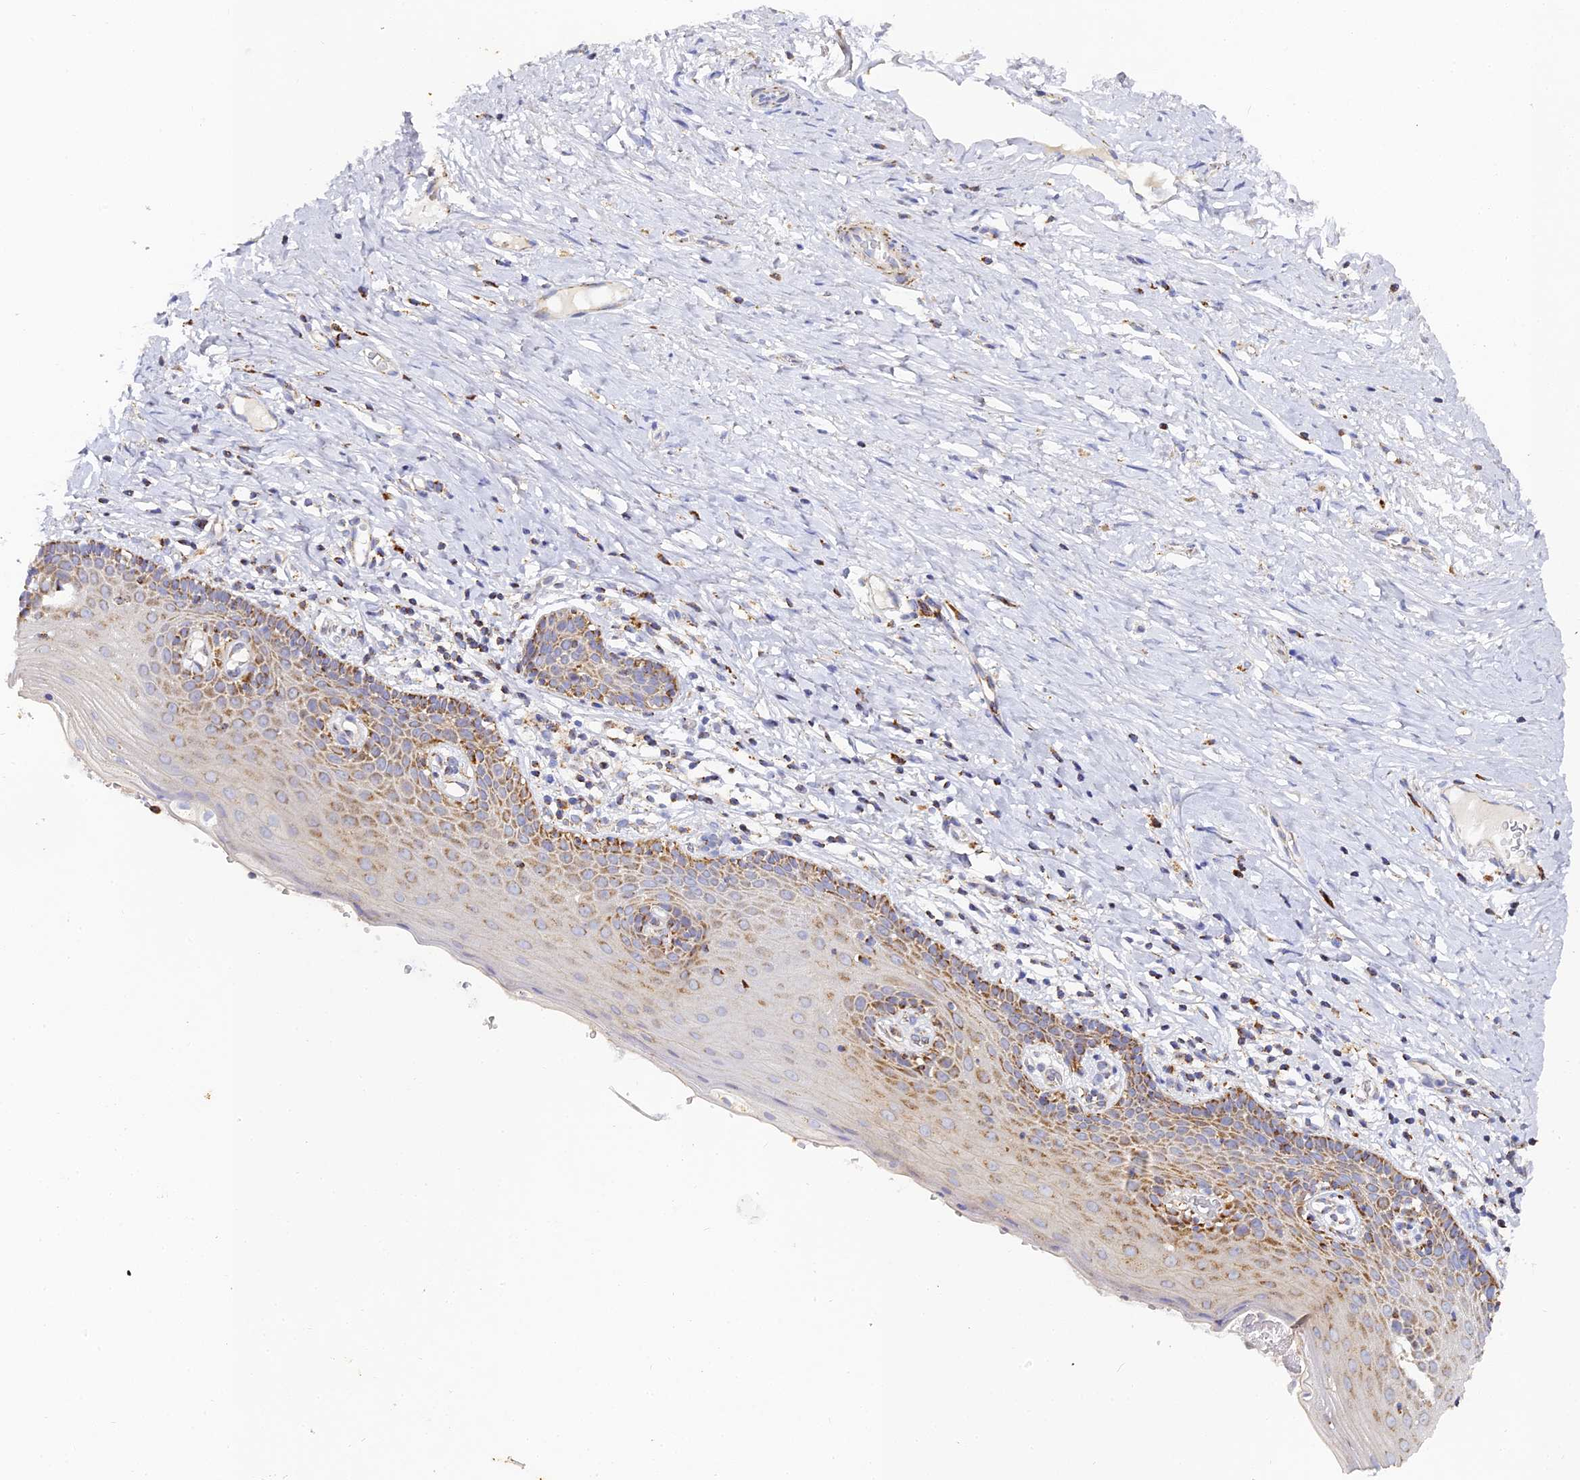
{"staining": {"intensity": "moderate", "quantity": "25%-75%", "location": "cytoplasmic/membranous"}, "tissue": "cervix", "cell_type": "Glandular cells", "image_type": "normal", "snomed": [{"axis": "morphology", "description": "Normal tissue, NOS"}, {"axis": "topography", "description": "Cervix"}], "caption": "Cervix stained for a protein (brown) exhibits moderate cytoplasmic/membranous positive expression in approximately 25%-75% of glandular cells.", "gene": "DONSON", "patient": {"sex": "female", "age": 42}}